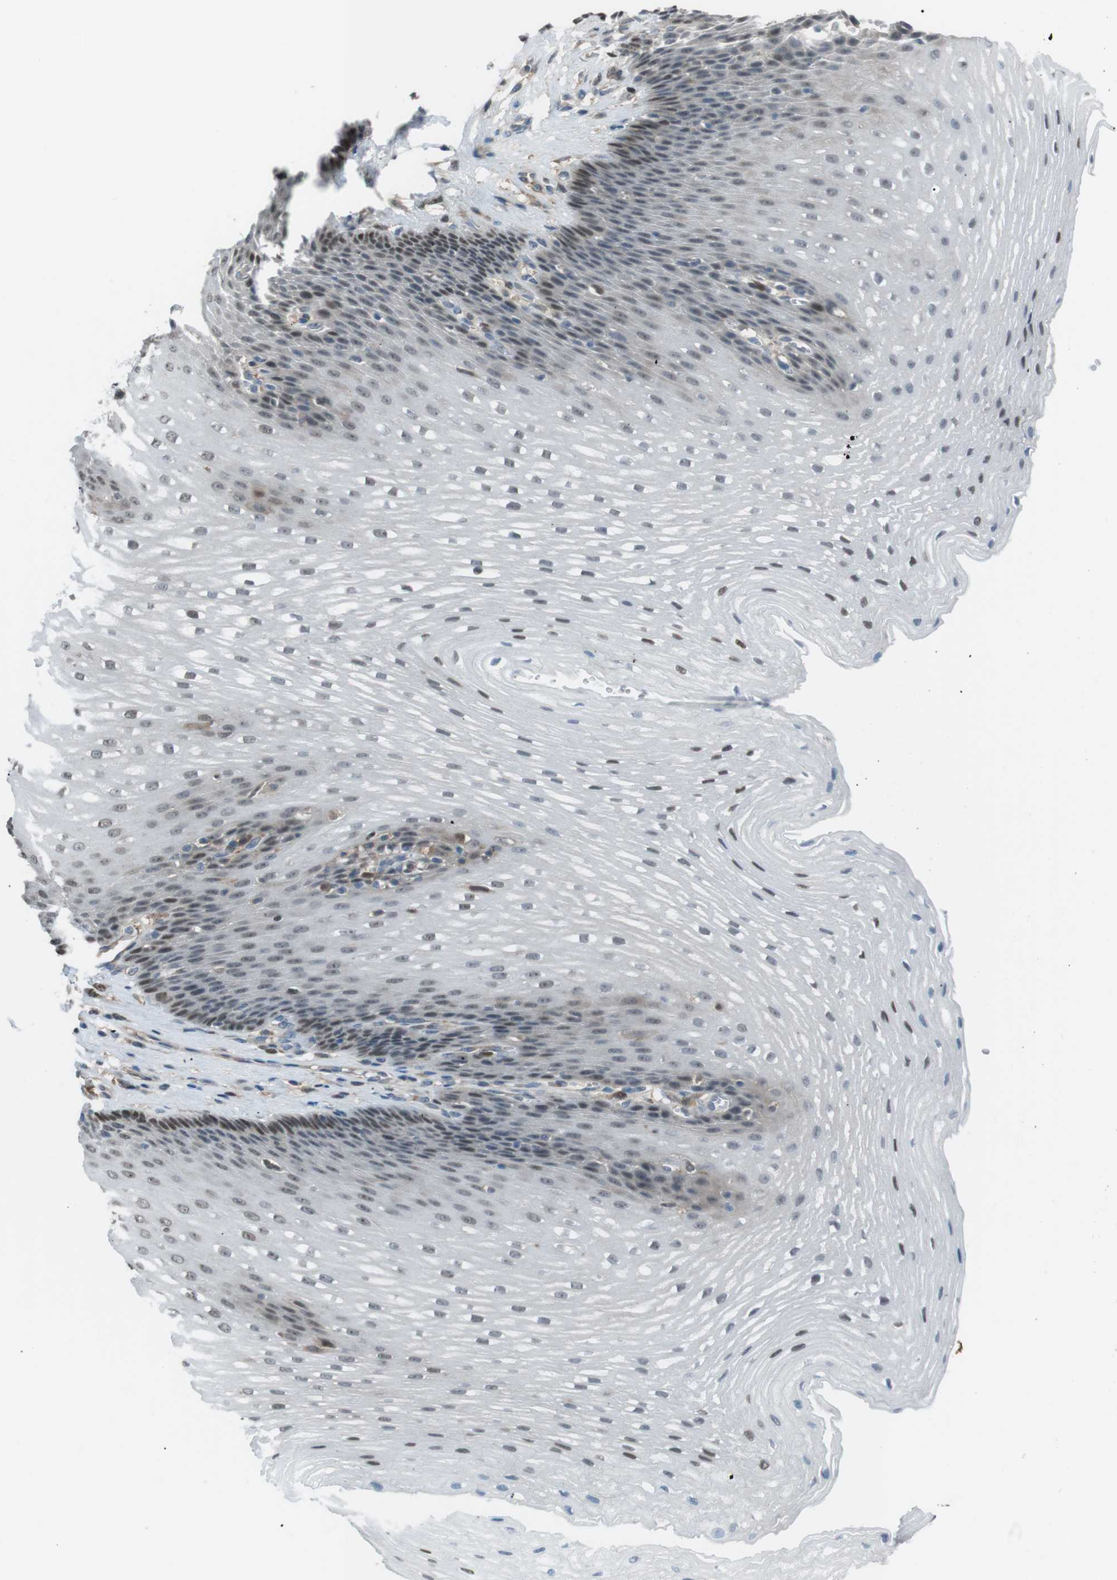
{"staining": {"intensity": "moderate", "quantity": "25%-75%", "location": "nuclear"}, "tissue": "esophagus", "cell_type": "Squamous epithelial cells", "image_type": "normal", "snomed": [{"axis": "morphology", "description": "Normal tissue, NOS"}, {"axis": "topography", "description": "Esophagus"}], "caption": "Esophagus stained for a protein shows moderate nuclear positivity in squamous epithelial cells.", "gene": "SRPK2", "patient": {"sex": "male", "age": 48}}